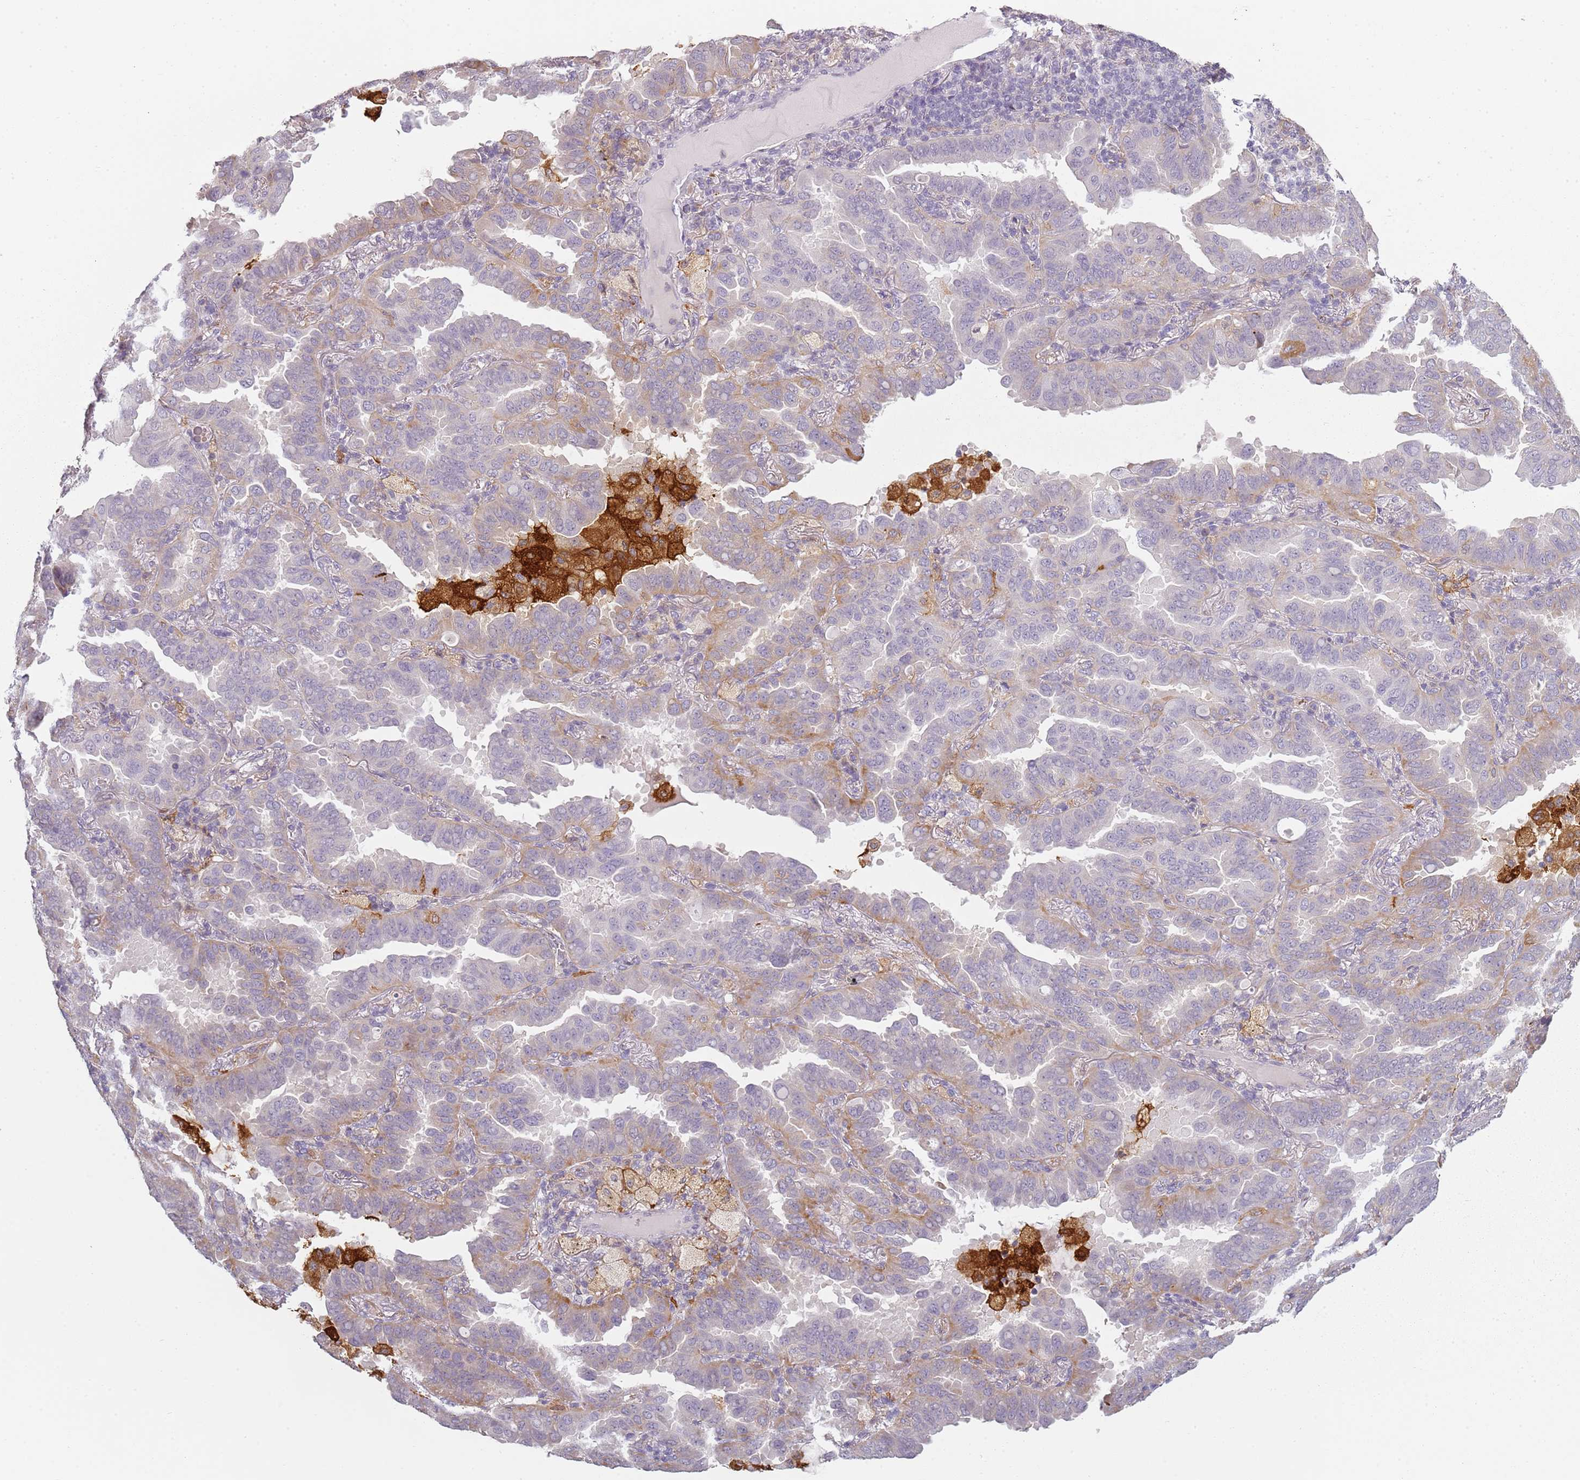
{"staining": {"intensity": "moderate", "quantity": "<25%", "location": "cytoplasmic/membranous"}, "tissue": "lung cancer", "cell_type": "Tumor cells", "image_type": "cancer", "snomed": [{"axis": "morphology", "description": "Adenocarcinoma, NOS"}, {"axis": "topography", "description": "Lung"}], "caption": "DAB (3,3'-diaminobenzidine) immunohistochemical staining of lung cancer shows moderate cytoplasmic/membranous protein staining in about <25% of tumor cells. (DAB (3,3'-diaminobenzidine) IHC, brown staining for protein, blue staining for nuclei).", "gene": "CC2D2B", "patient": {"sex": "male", "age": 64}}